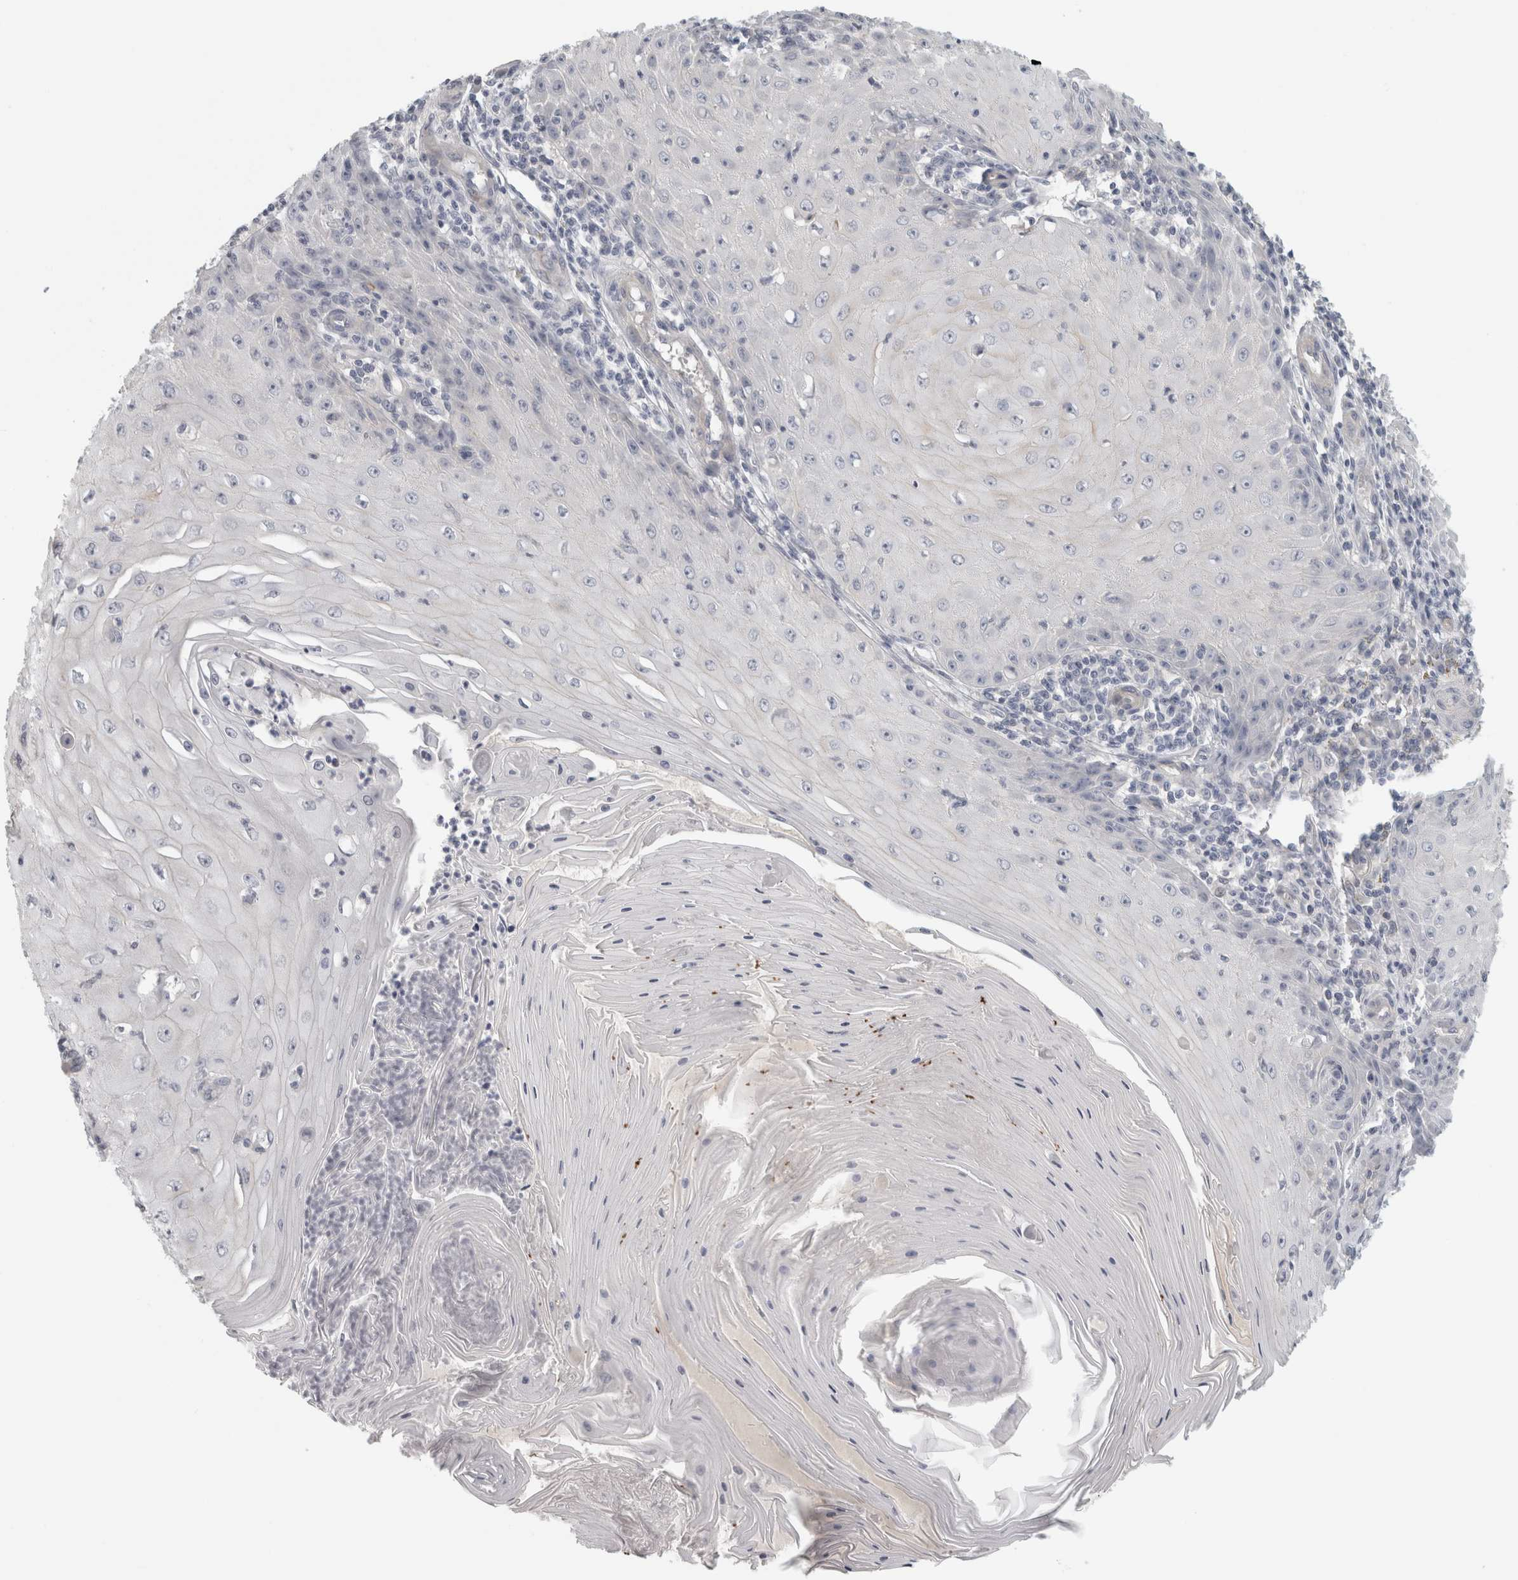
{"staining": {"intensity": "negative", "quantity": "none", "location": "none"}, "tissue": "skin cancer", "cell_type": "Tumor cells", "image_type": "cancer", "snomed": [{"axis": "morphology", "description": "Squamous cell carcinoma, NOS"}, {"axis": "topography", "description": "Skin"}], "caption": "Photomicrograph shows no protein expression in tumor cells of skin squamous cell carcinoma tissue.", "gene": "FBLIM1", "patient": {"sex": "female", "age": 73}}